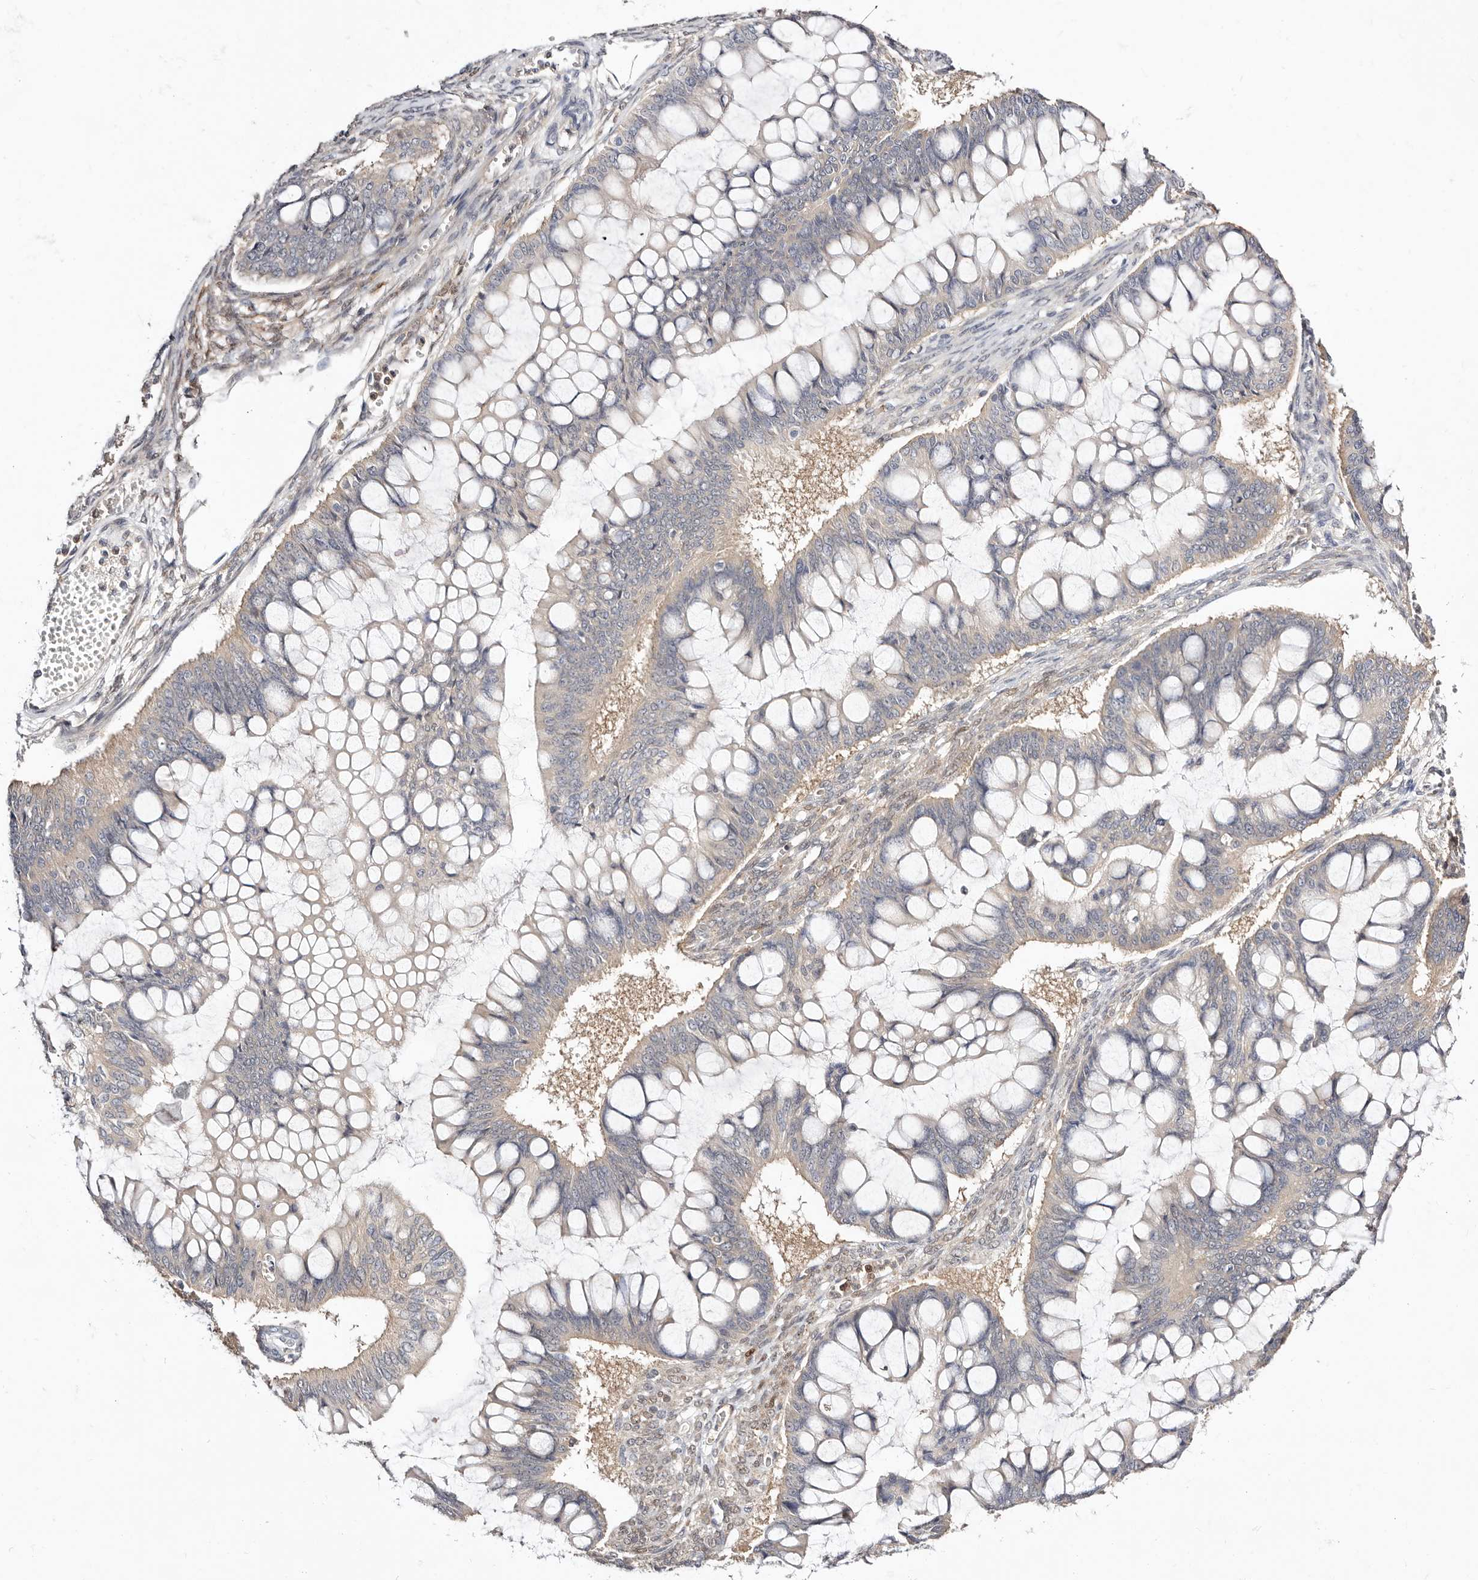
{"staining": {"intensity": "negative", "quantity": "none", "location": "none"}, "tissue": "ovarian cancer", "cell_type": "Tumor cells", "image_type": "cancer", "snomed": [{"axis": "morphology", "description": "Cystadenocarcinoma, mucinous, NOS"}, {"axis": "topography", "description": "Ovary"}], "caption": "This micrograph is of mucinous cystadenocarcinoma (ovarian) stained with IHC to label a protein in brown with the nuclei are counter-stained blue. There is no staining in tumor cells. (DAB (3,3'-diaminobenzidine) IHC with hematoxylin counter stain).", "gene": "STAT5A", "patient": {"sex": "female", "age": 73}}